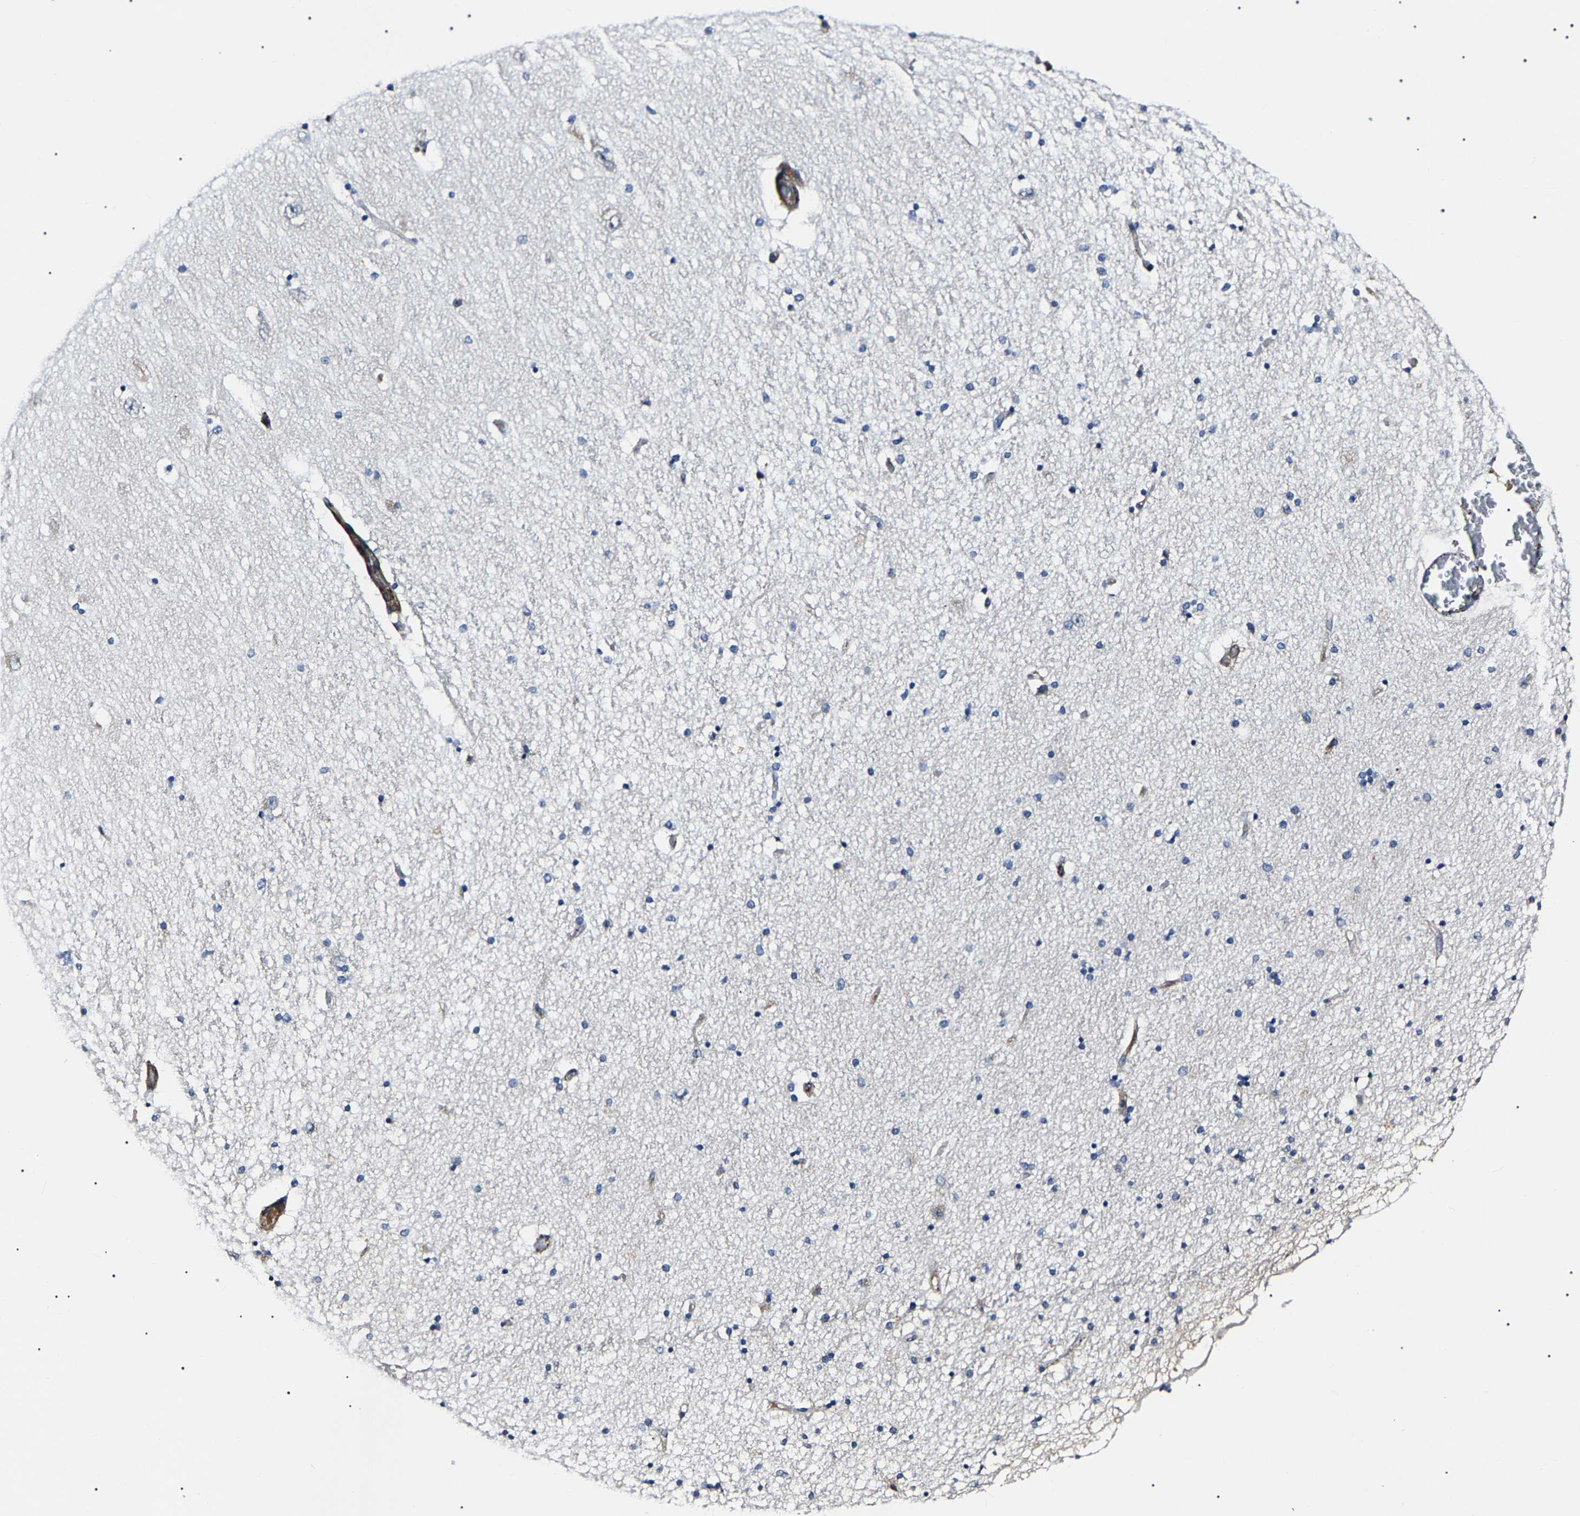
{"staining": {"intensity": "negative", "quantity": "none", "location": "none"}, "tissue": "hippocampus", "cell_type": "Glial cells", "image_type": "normal", "snomed": [{"axis": "morphology", "description": "Normal tissue, NOS"}, {"axis": "topography", "description": "Hippocampus"}], "caption": "A high-resolution photomicrograph shows immunohistochemistry staining of benign hippocampus, which demonstrates no significant expression in glial cells.", "gene": "KLHL42", "patient": {"sex": "female", "age": 54}}